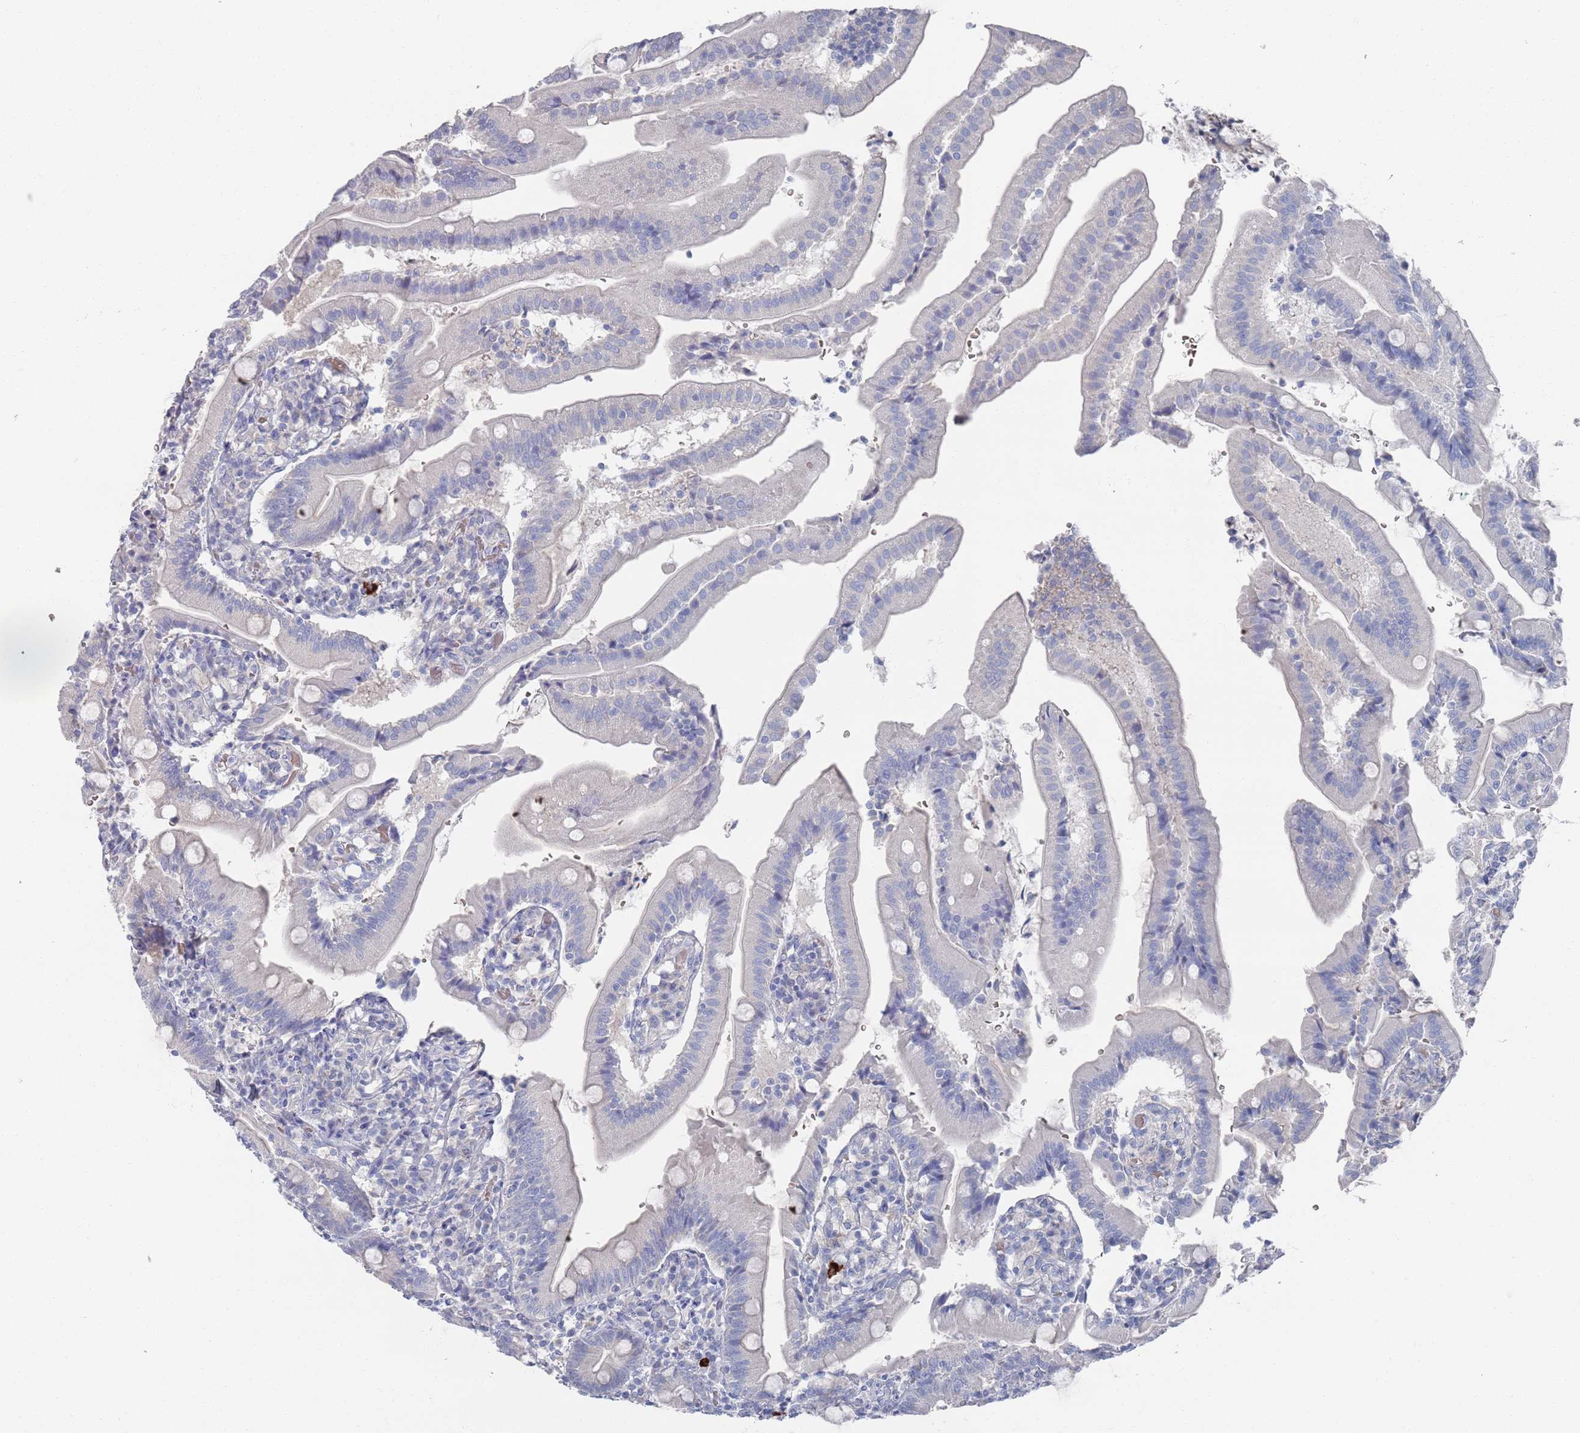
{"staining": {"intensity": "negative", "quantity": "none", "location": "none"}, "tissue": "duodenum", "cell_type": "Glandular cells", "image_type": "normal", "snomed": [{"axis": "morphology", "description": "Normal tissue, NOS"}, {"axis": "topography", "description": "Duodenum"}], "caption": "High magnification brightfield microscopy of normal duodenum stained with DAB (brown) and counterstained with hematoxylin (blue): glandular cells show no significant staining.", "gene": "TMCO3", "patient": {"sex": "female", "age": 67}}